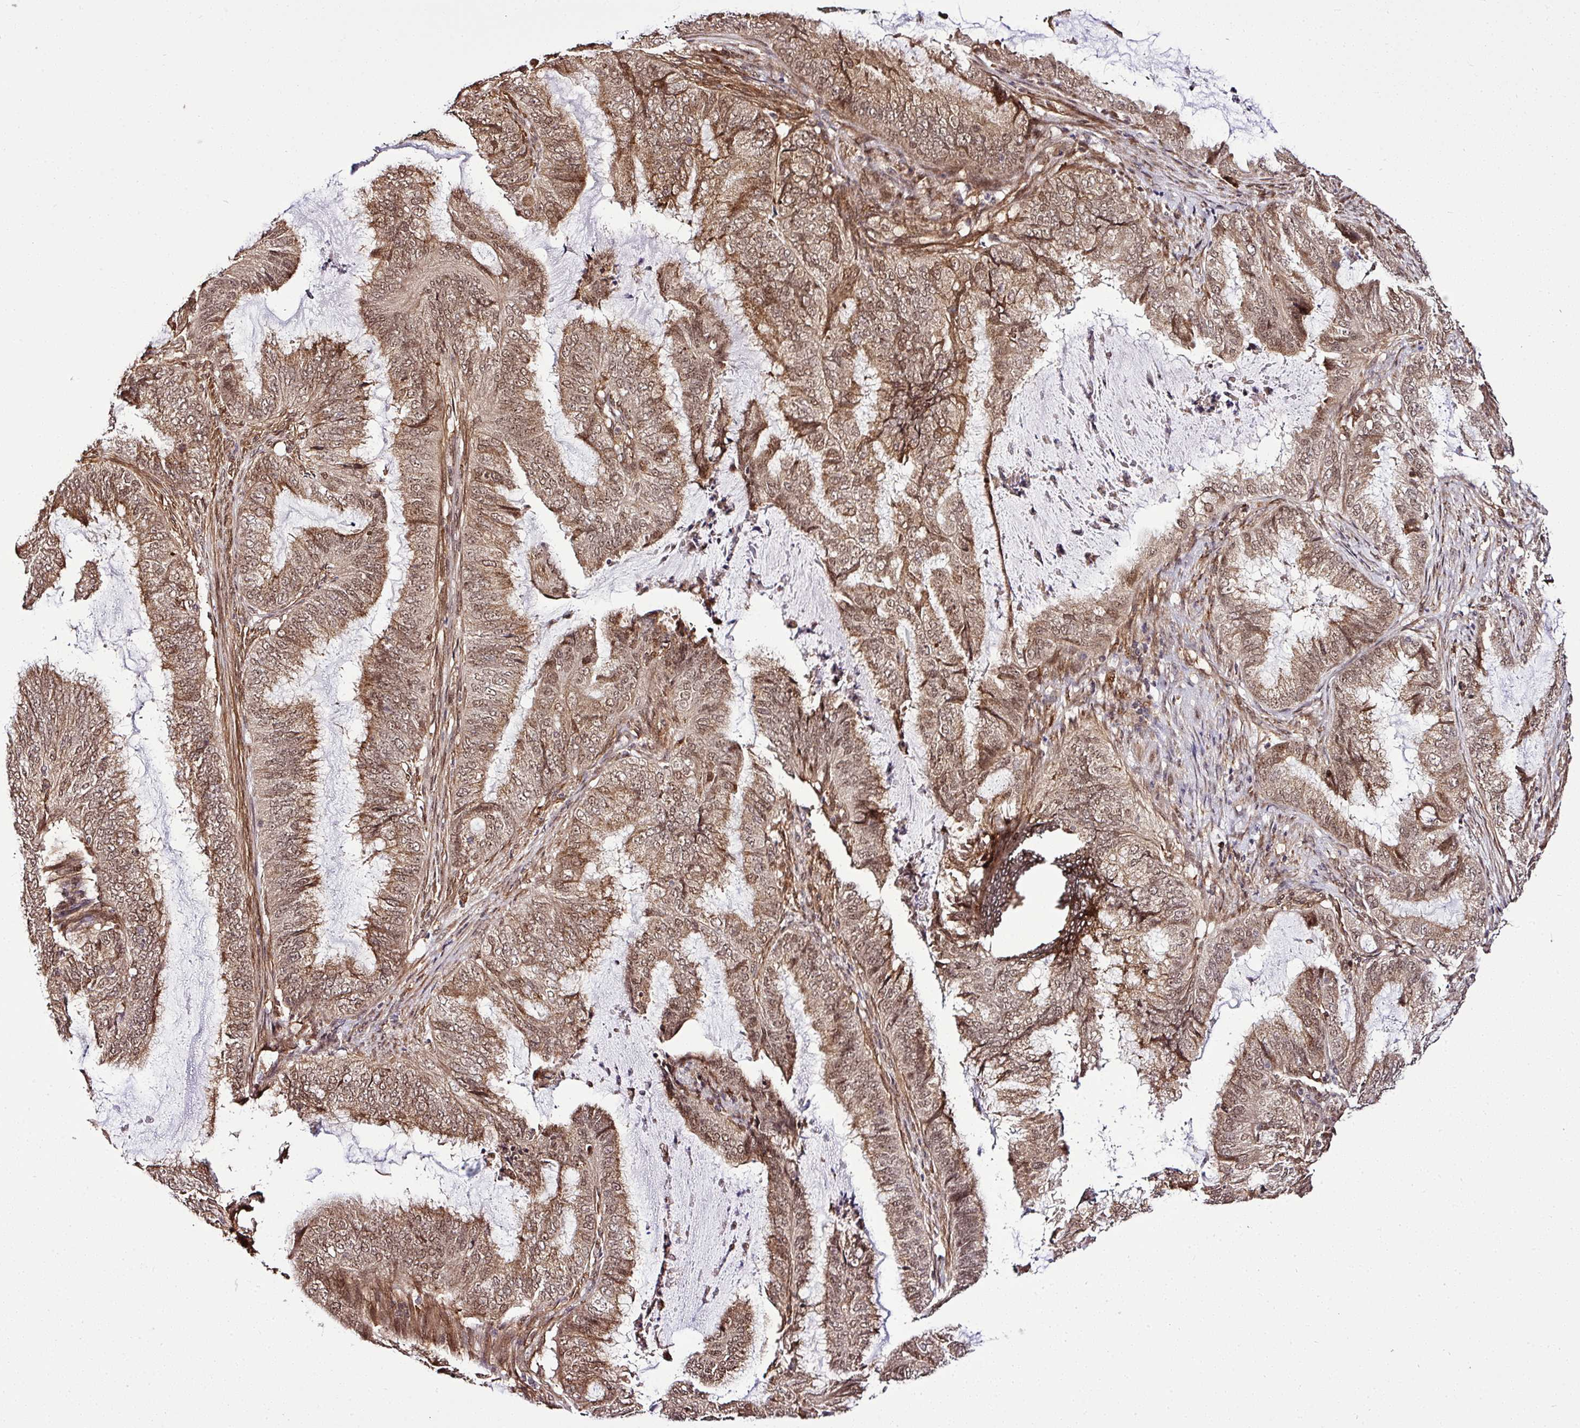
{"staining": {"intensity": "moderate", "quantity": ">75%", "location": "cytoplasmic/membranous,nuclear"}, "tissue": "endometrial cancer", "cell_type": "Tumor cells", "image_type": "cancer", "snomed": [{"axis": "morphology", "description": "Adenocarcinoma, NOS"}, {"axis": "topography", "description": "Endometrium"}], "caption": "Immunohistochemical staining of adenocarcinoma (endometrial) displays medium levels of moderate cytoplasmic/membranous and nuclear protein staining in about >75% of tumor cells.", "gene": "FAM153A", "patient": {"sex": "female", "age": 51}}